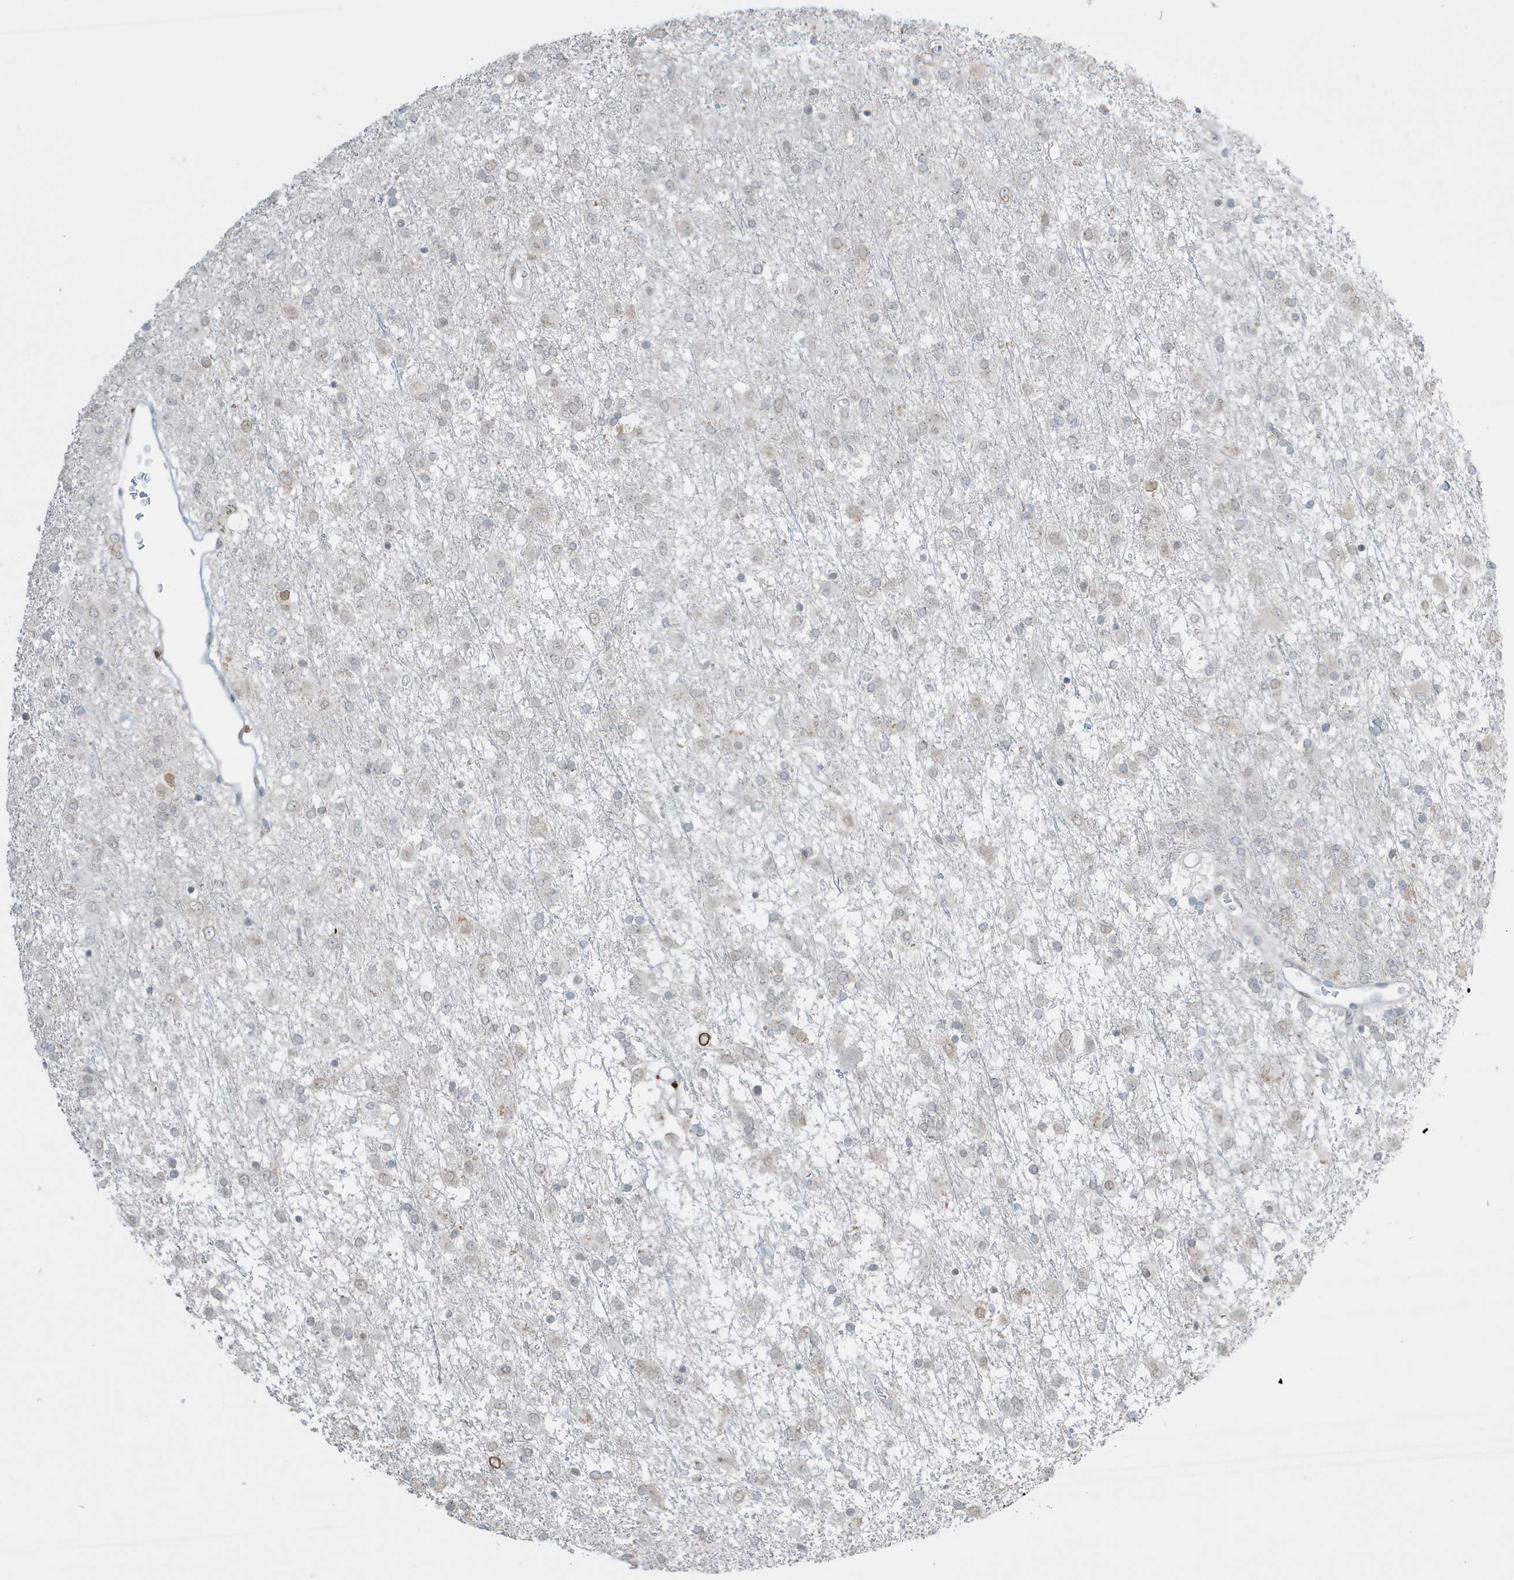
{"staining": {"intensity": "negative", "quantity": "none", "location": "none"}, "tissue": "glioma", "cell_type": "Tumor cells", "image_type": "cancer", "snomed": [{"axis": "morphology", "description": "Glioma, malignant, Low grade"}, {"axis": "topography", "description": "Brain"}], "caption": "High magnification brightfield microscopy of malignant glioma (low-grade) stained with DAB (brown) and counterstained with hematoxylin (blue): tumor cells show no significant expression.", "gene": "FNDC1", "patient": {"sex": "male", "age": 65}}